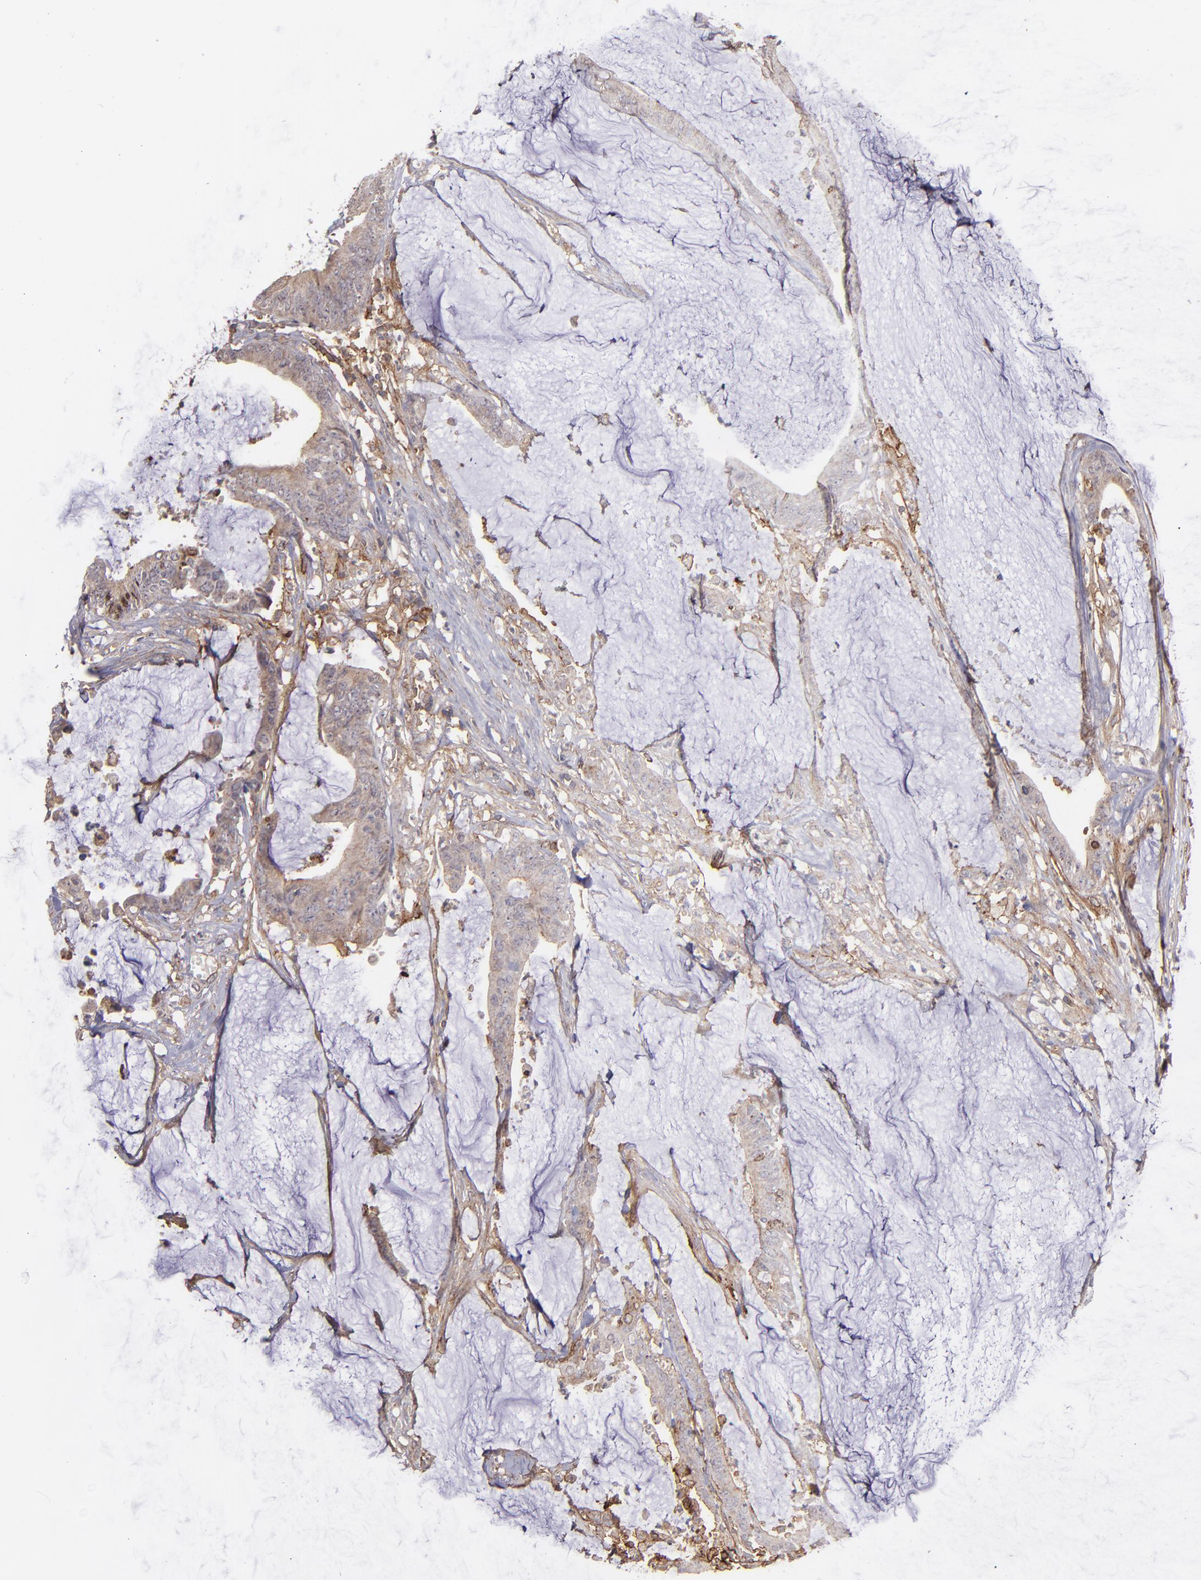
{"staining": {"intensity": "weak", "quantity": "25%-75%", "location": "cytoplasmic/membranous"}, "tissue": "colorectal cancer", "cell_type": "Tumor cells", "image_type": "cancer", "snomed": [{"axis": "morphology", "description": "Adenocarcinoma, NOS"}, {"axis": "topography", "description": "Rectum"}], "caption": "Tumor cells display low levels of weak cytoplasmic/membranous staining in about 25%-75% of cells in human adenocarcinoma (colorectal).", "gene": "ICAM1", "patient": {"sex": "female", "age": 66}}